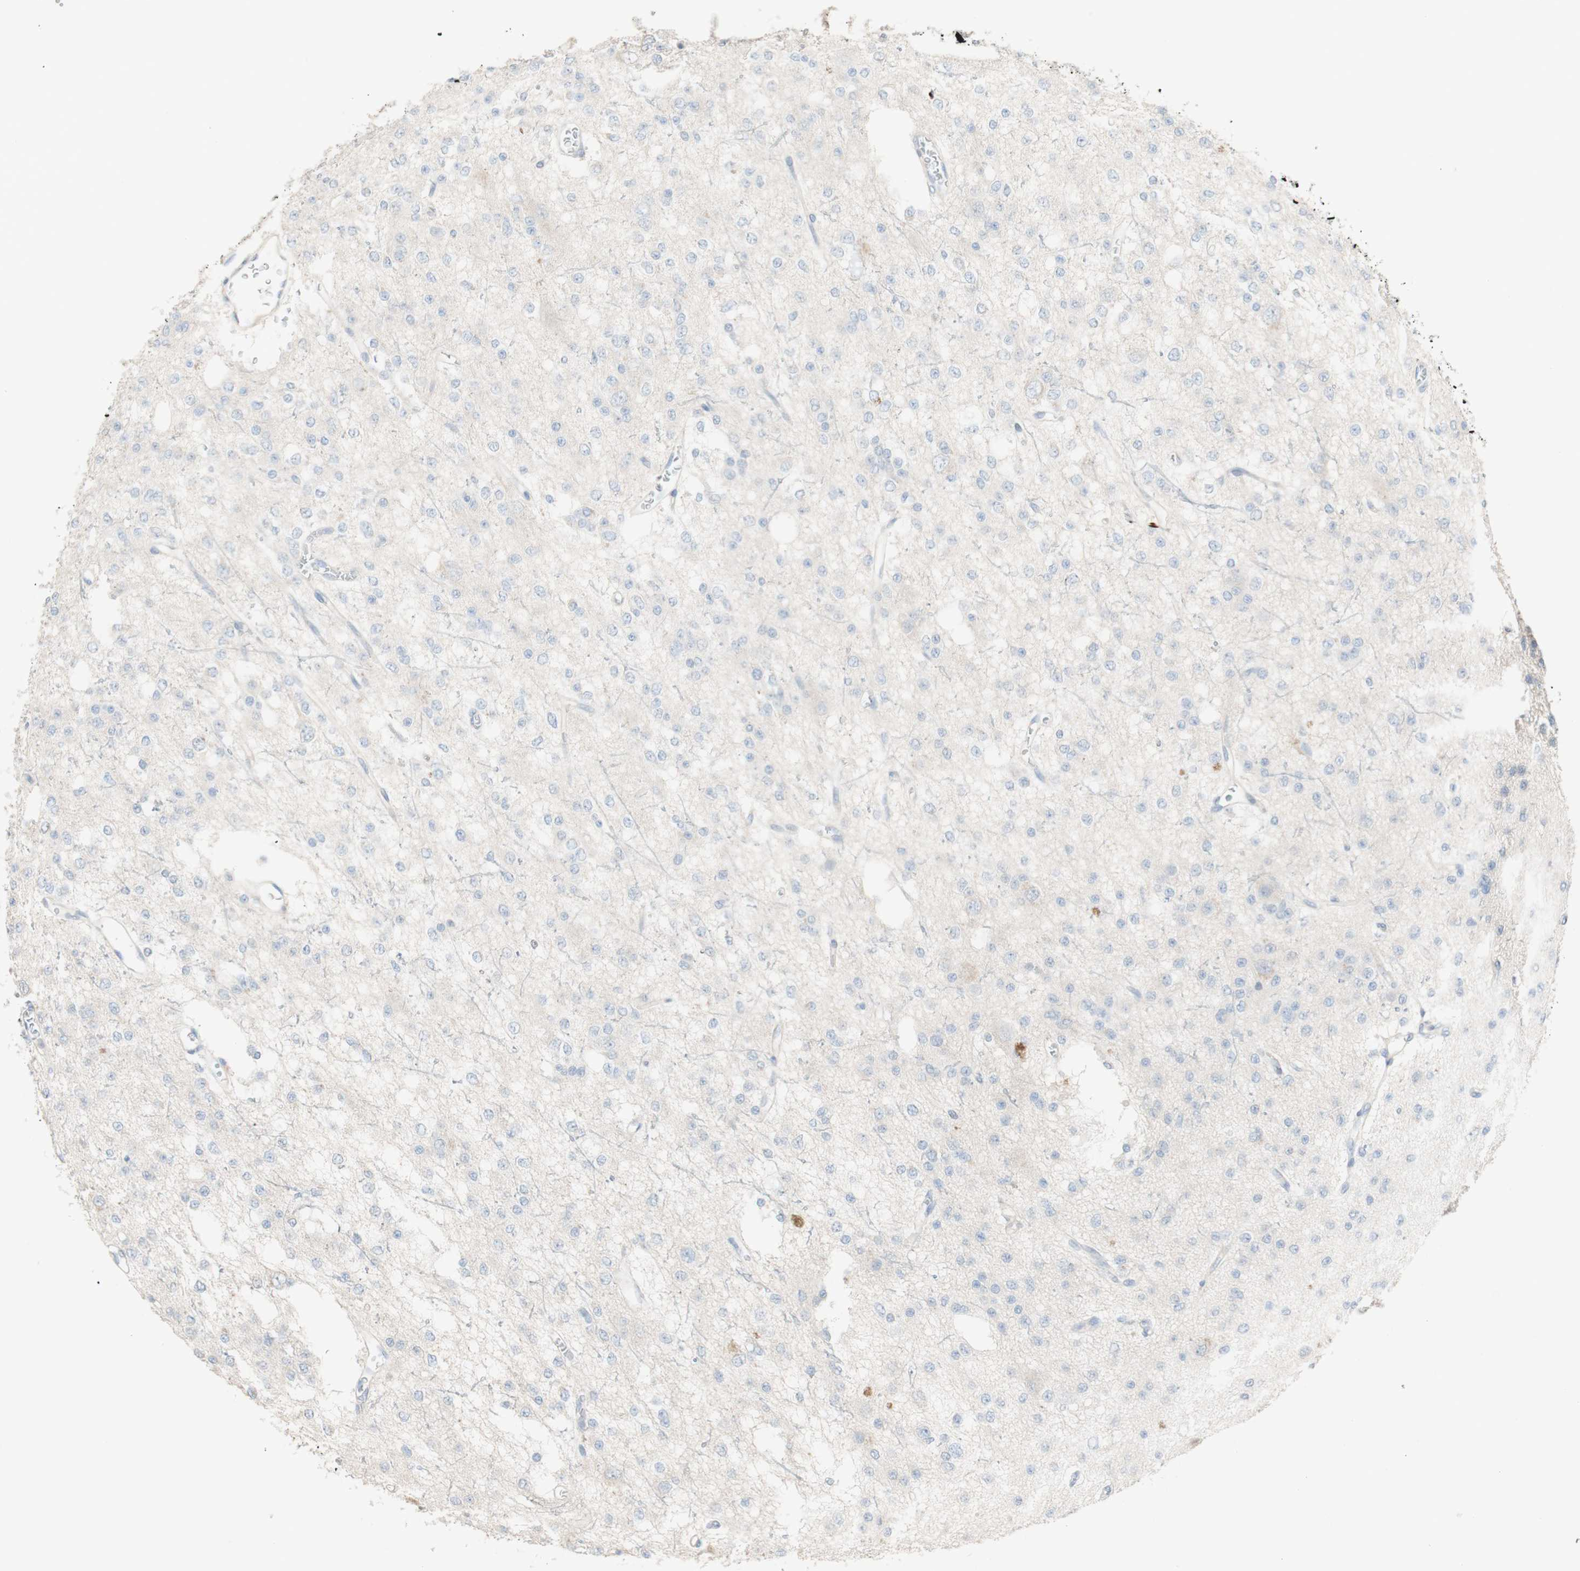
{"staining": {"intensity": "negative", "quantity": "none", "location": "none"}, "tissue": "glioma", "cell_type": "Tumor cells", "image_type": "cancer", "snomed": [{"axis": "morphology", "description": "Glioma, malignant, Low grade"}, {"axis": "topography", "description": "Brain"}], "caption": "DAB (3,3'-diaminobenzidine) immunohistochemical staining of malignant glioma (low-grade) reveals no significant positivity in tumor cells. The staining was performed using DAB to visualize the protein expression in brown, while the nuclei were stained in blue with hematoxylin (Magnification: 20x).", "gene": "MANEA", "patient": {"sex": "male", "age": 38}}